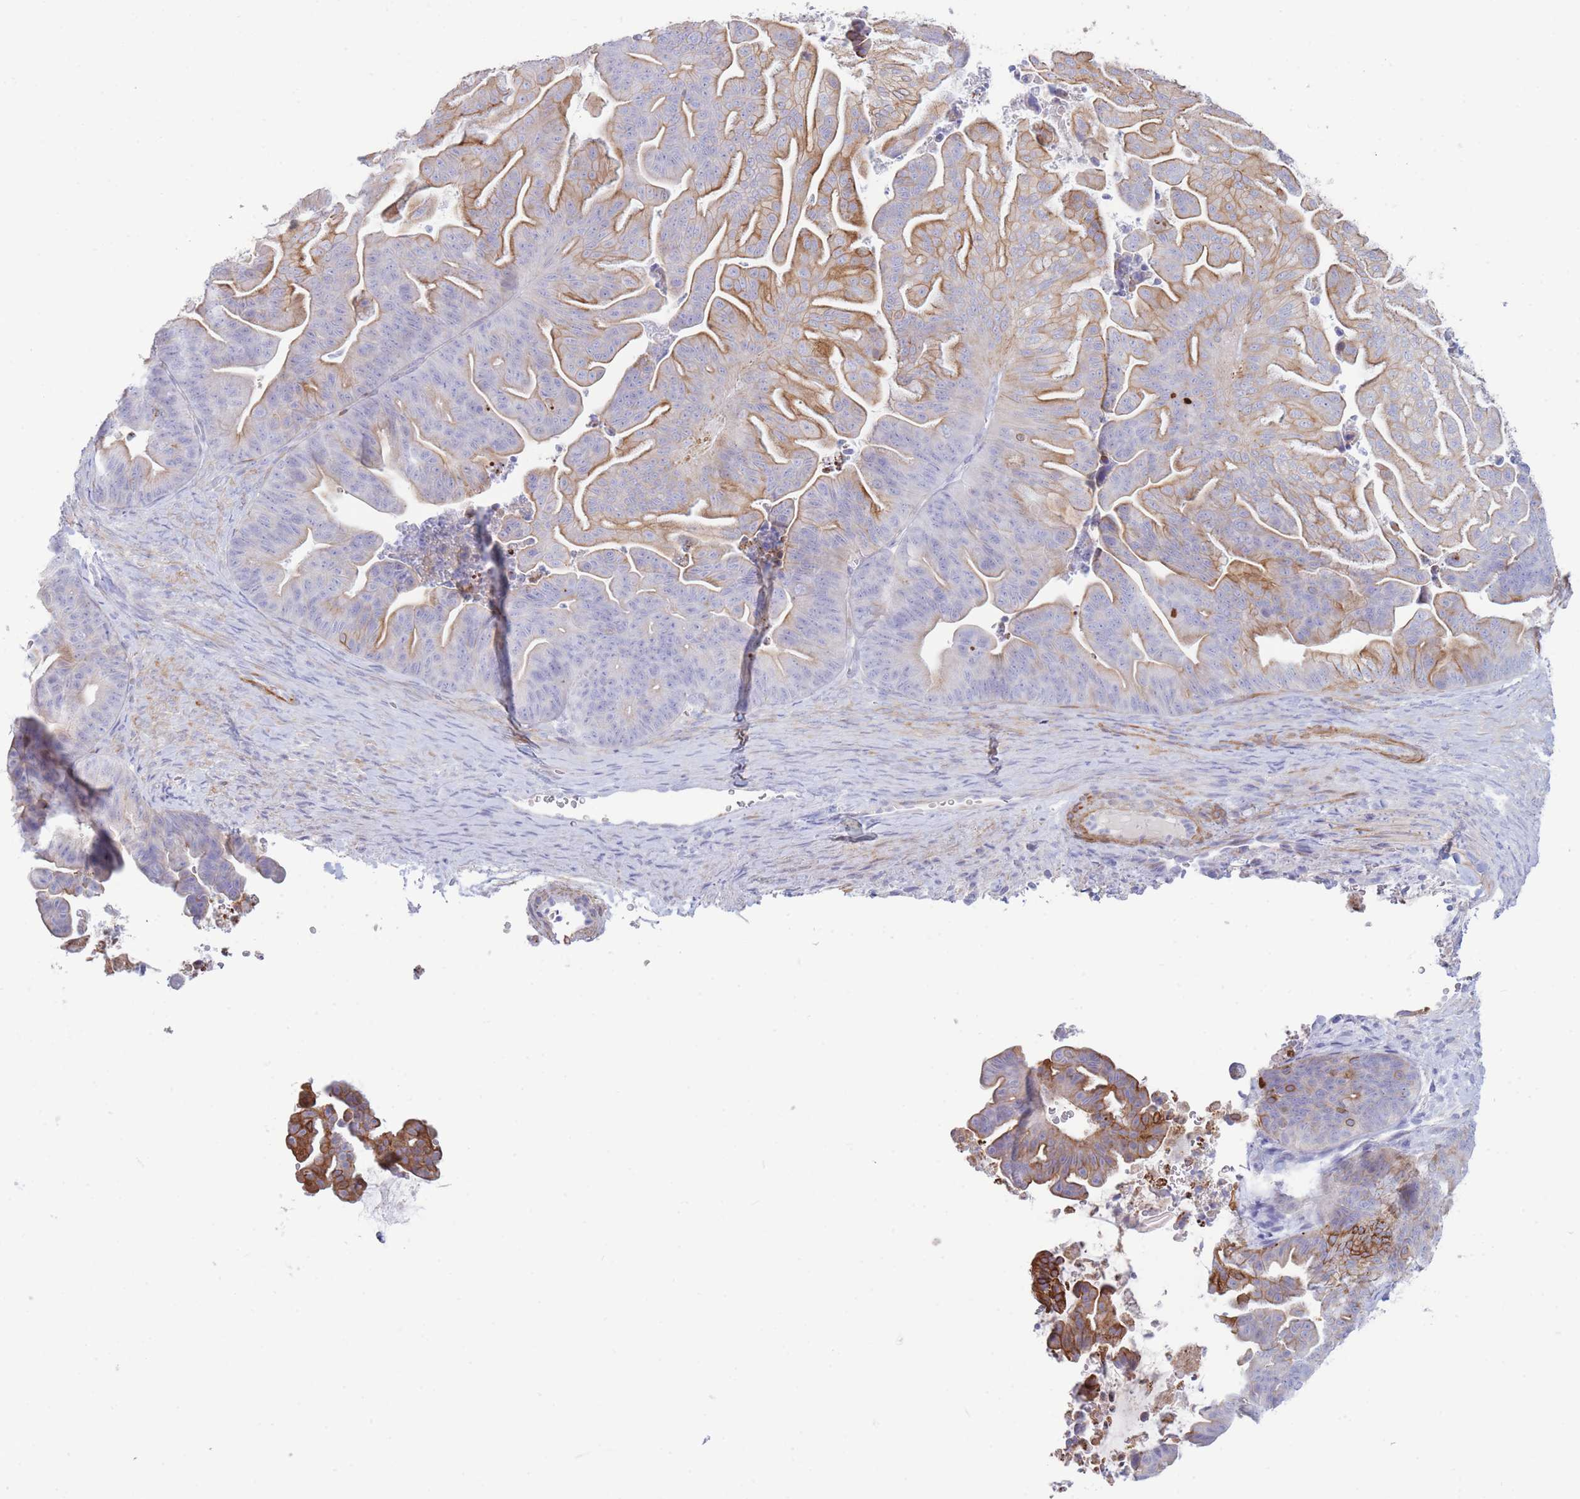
{"staining": {"intensity": "moderate", "quantity": "<25%", "location": "cytoplasmic/membranous"}, "tissue": "ovarian cancer", "cell_type": "Tumor cells", "image_type": "cancer", "snomed": [{"axis": "morphology", "description": "Cystadenocarcinoma, mucinous, NOS"}, {"axis": "topography", "description": "Ovary"}], "caption": "IHC micrograph of ovarian mucinous cystadenocarcinoma stained for a protein (brown), which exhibits low levels of moderate cytoplasmic/membranous staining in about <25% of tumor cells.", "gene": "VWA8", "patient": {"sex": "female", "age": 67}}